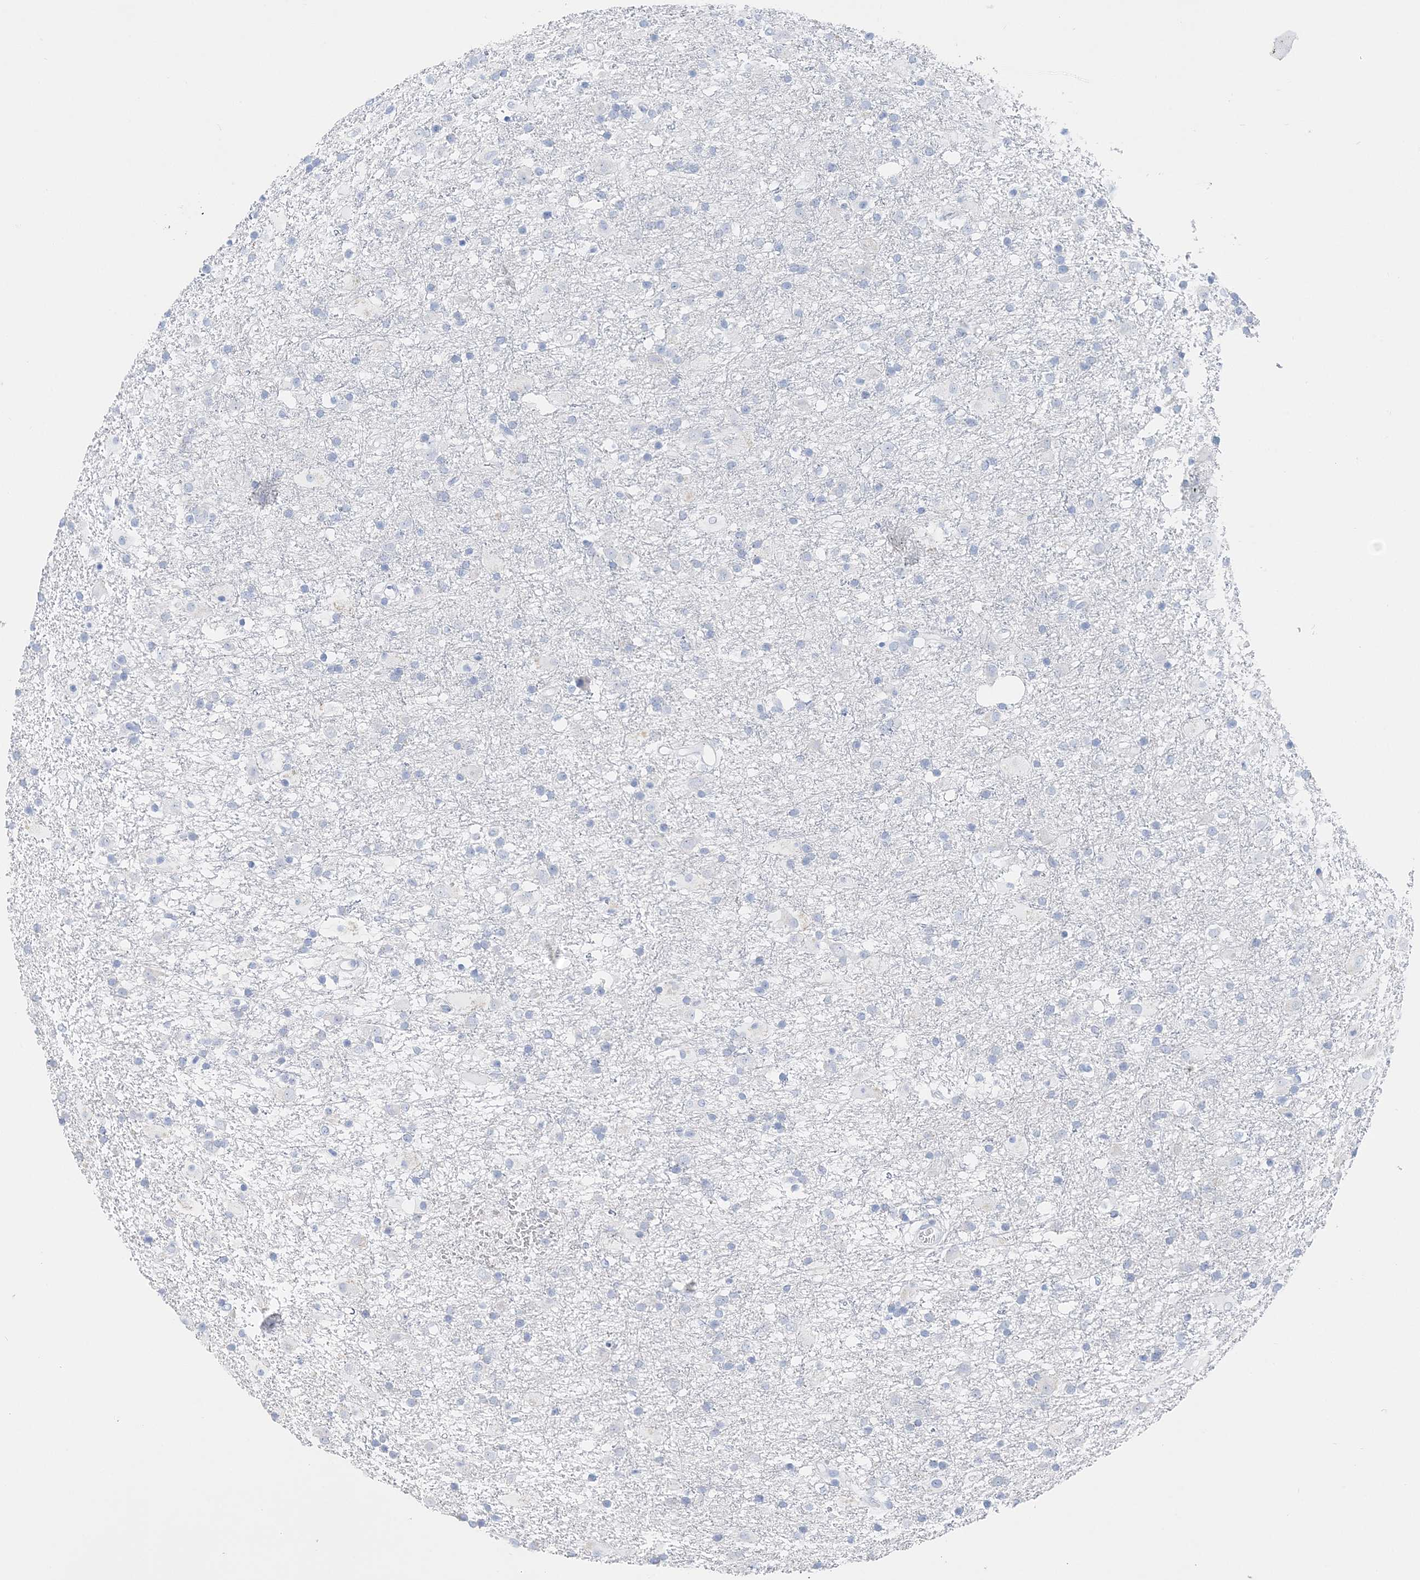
{"staining": {"intensity": "negative", "quantity": "none", "location": "none"}, "tissue": "glioma", "cell_type": "Tumor cells", "image_type": "cancer", "snomed": [{"axis": "morphology", "description": "Glioma, malignant, Low grade"}, {"axis": "topography", "description": "Brain"}], "caption": "Glioma stained for a protein using immunohistochemistry (IHC) reveals no staining tumor cells.", "gene": "TSPYL6", "patient": {"sex": "male", "age": 65}}